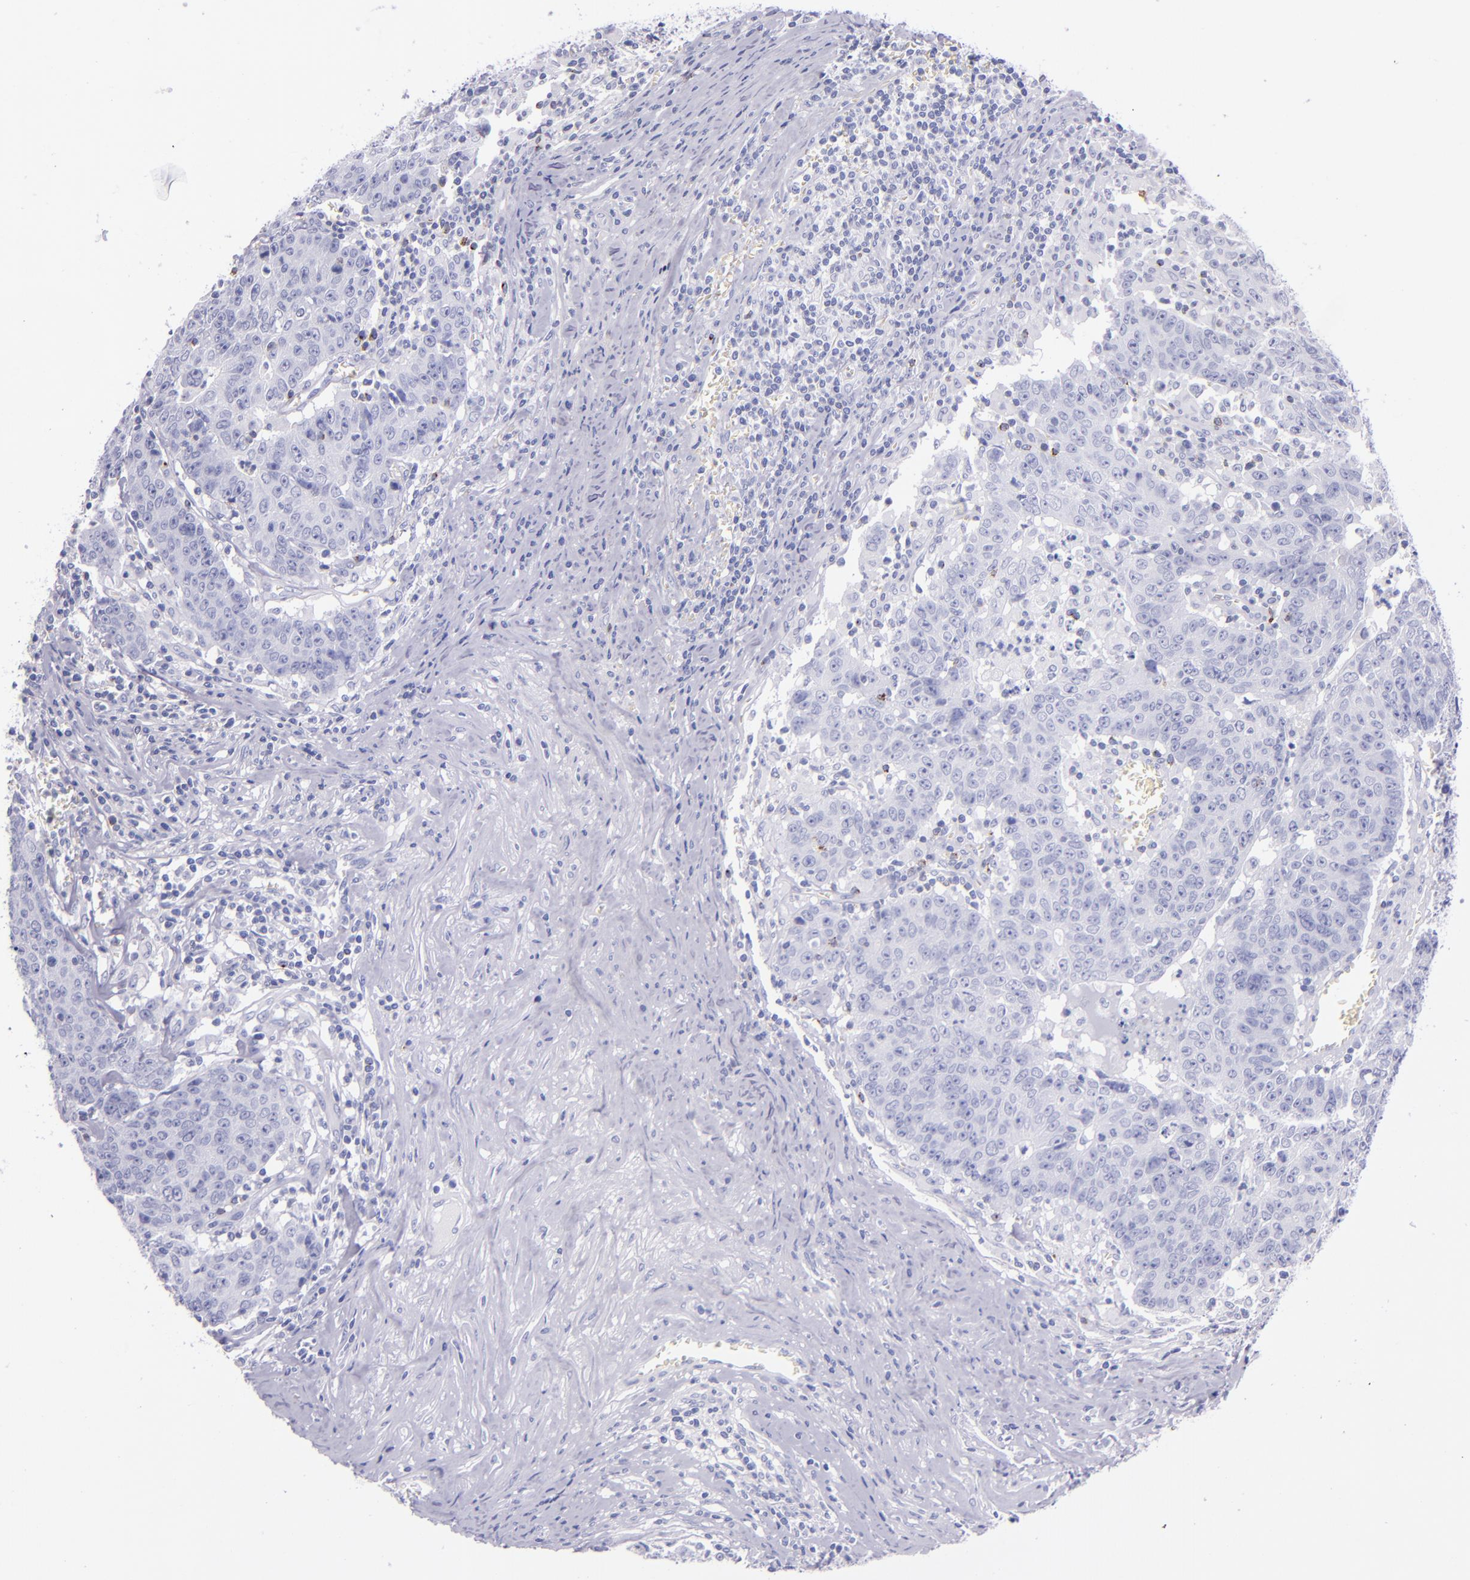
{"staining": {"intensity": "negative", "quantity": "none", "location": "none"}, "tissue": "colorectal cancer", "cell_type": "Tumor cells", "image_type": "cancer", "snomed": [{"axis": "morphology", "description": "Adenocarcinoma, NOS"}, {"axis": "topography", "description": "Colon"}], "caption": "Immunohistochemistry of human colorectal cancer demonstrates no expression in tumor cells.", "gene": "LAG3", "patient": {"sex": "female", "age": 53}}